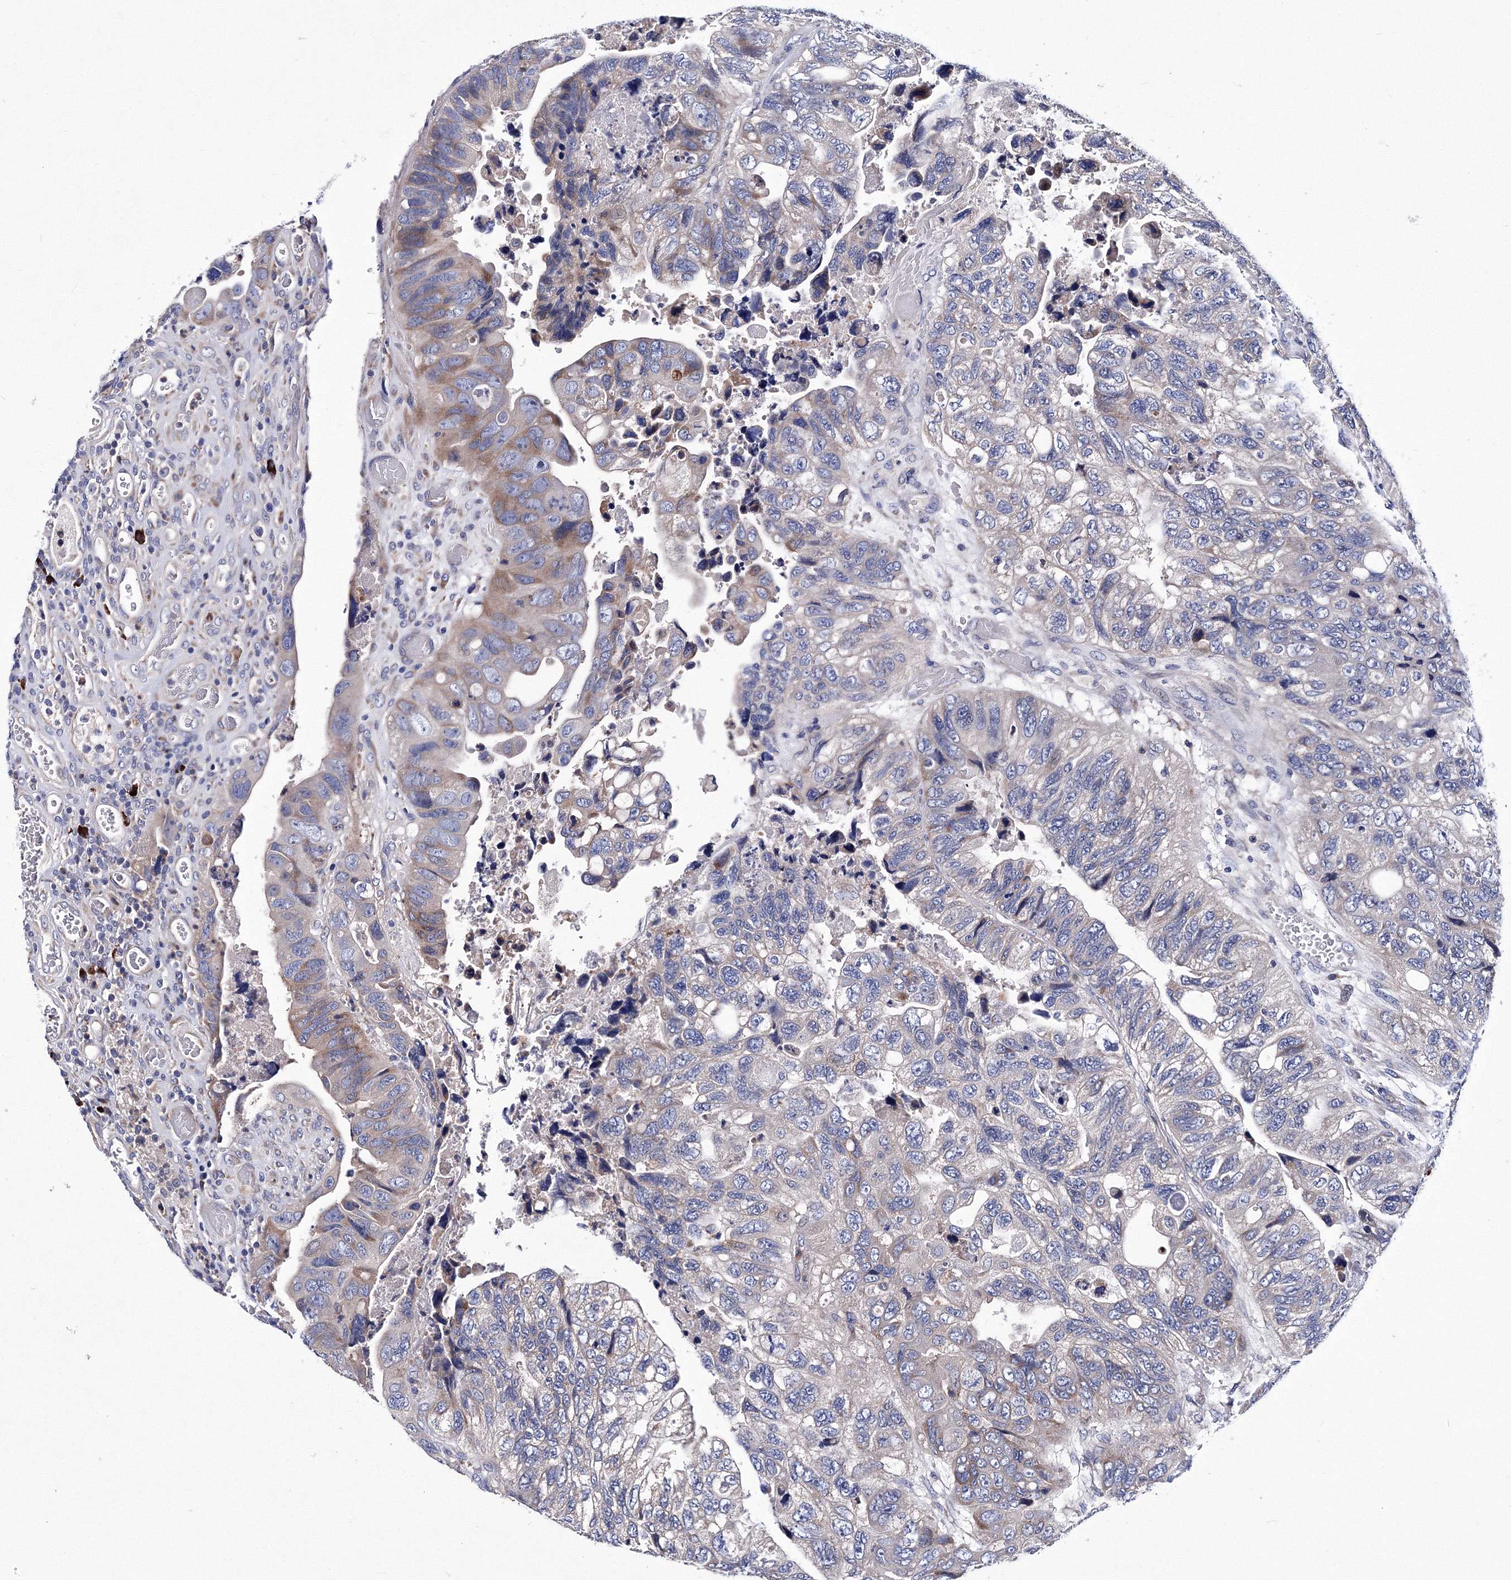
{"staining": {"intensity": "moderate", "quantity": "<25%", "location": "cytoplasmic/membranous"}, "tissue": "colorectal cancer", "cell_type": "Tumor cells", "image_type": "cancer", "snomed": [{"axis": "morphology", "description": "Adenocarcinoma, NOS"}, {"axis": "topography", "description": "Rectum"}], "caption": "Tumor cells reveal low levels of moderate cytoplasmic/membranous staining in about <25% of cells in colorectal adenocarcinoma. (DAB = brown stain, brightfield microscopy at high magnification).", "gene": "TRPM2", "patient": {"sex": "male", "age": 63}}